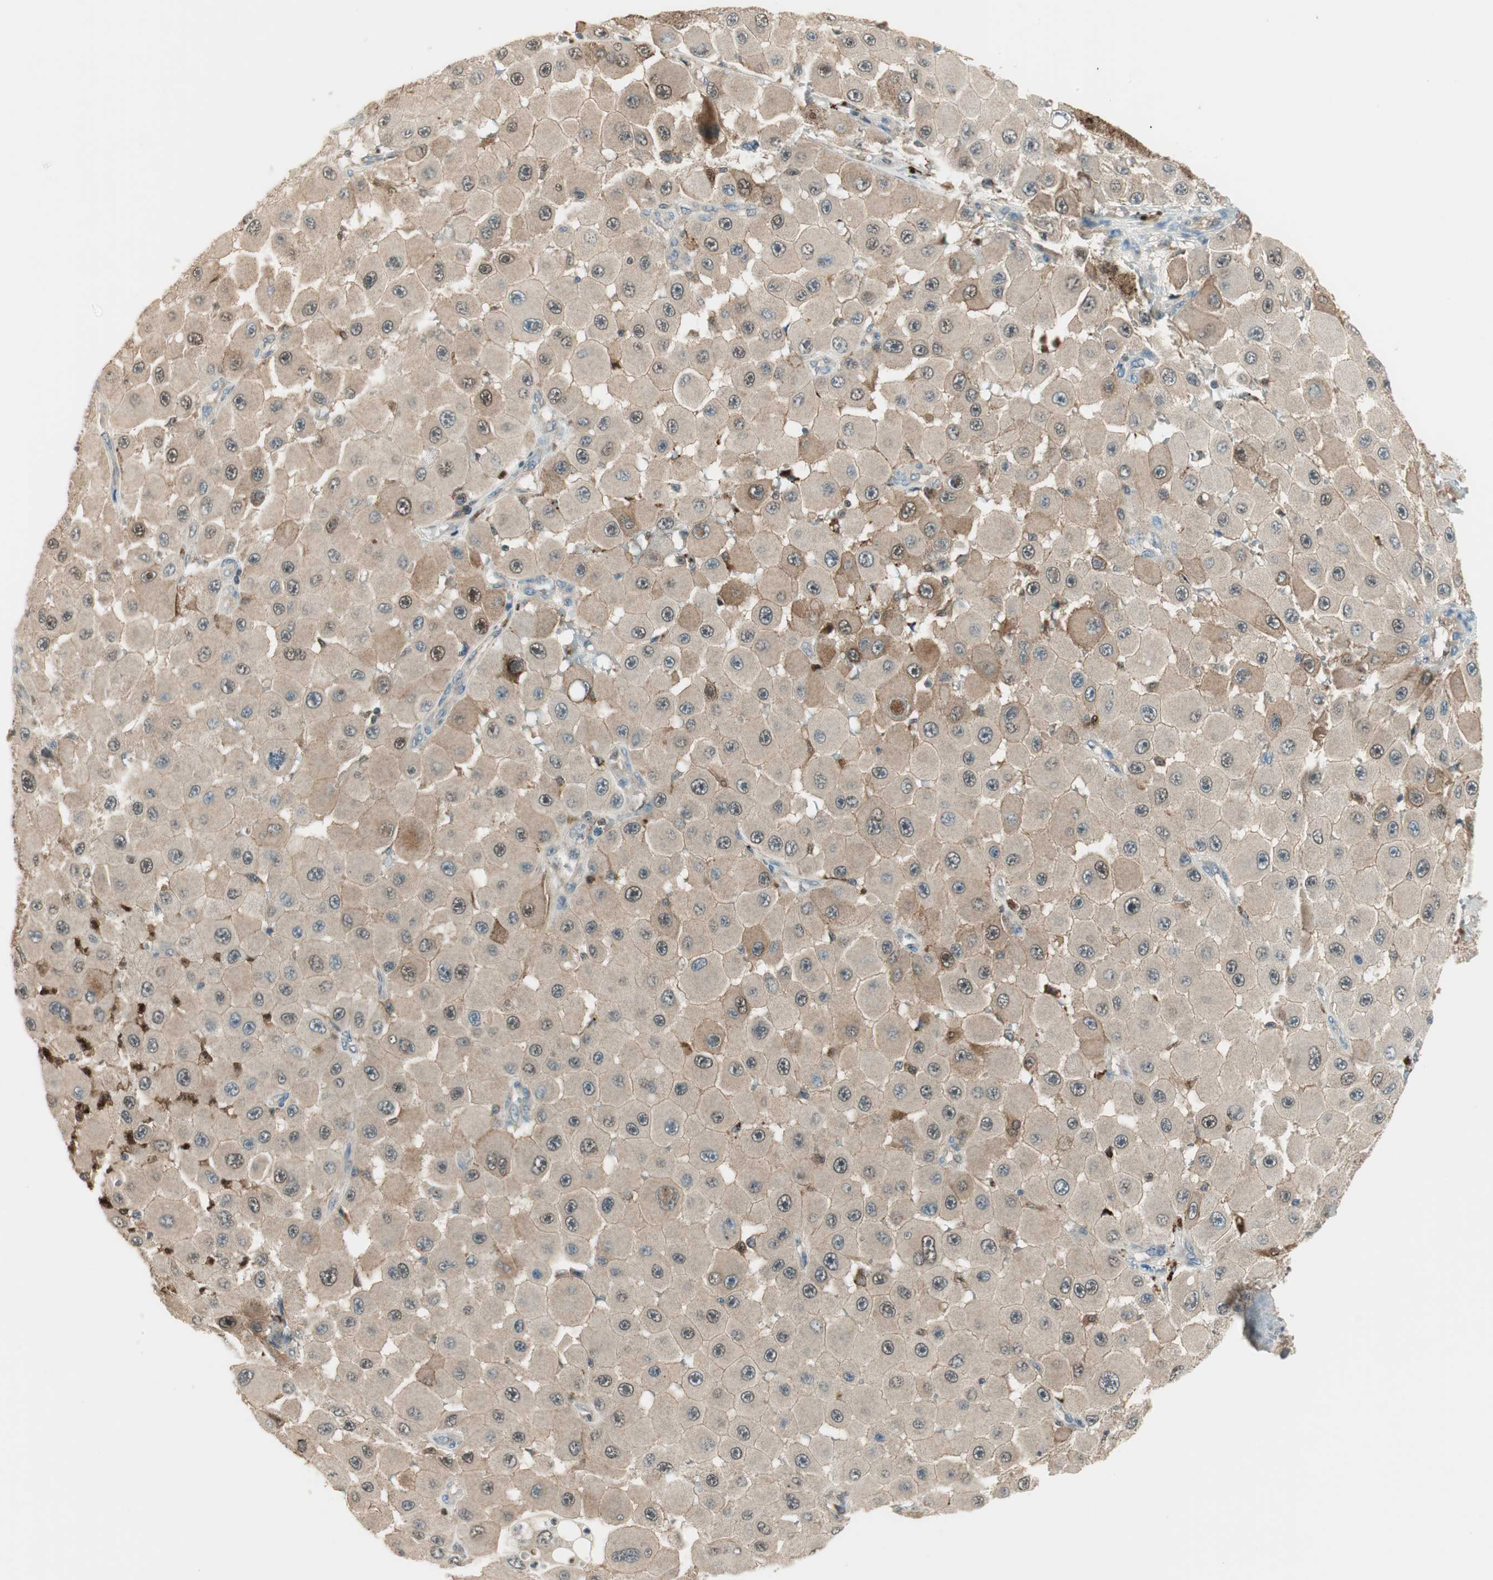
{"staining": {"intensity": "moderate", "quantity": "<25%", "location": "cytoplasmic/membranous"}, "tissue": "melanoma", "cell_type": "Tumor cells", "image_type": "cancer", "snomed": [{"axis": "morphology", "description": "Malignant melanoma, NOS"}, {"axis": "topography", "description": "Skin"}], "caption": "This micrograph displays immunohistochemistry (IHC) staining of melanoma, with low moderate cytoplasmic/membranous positivity in approximately <25% of tumor cells.", "gene": "LTA4H", "patient": {"sex": "female", "age": 81}}